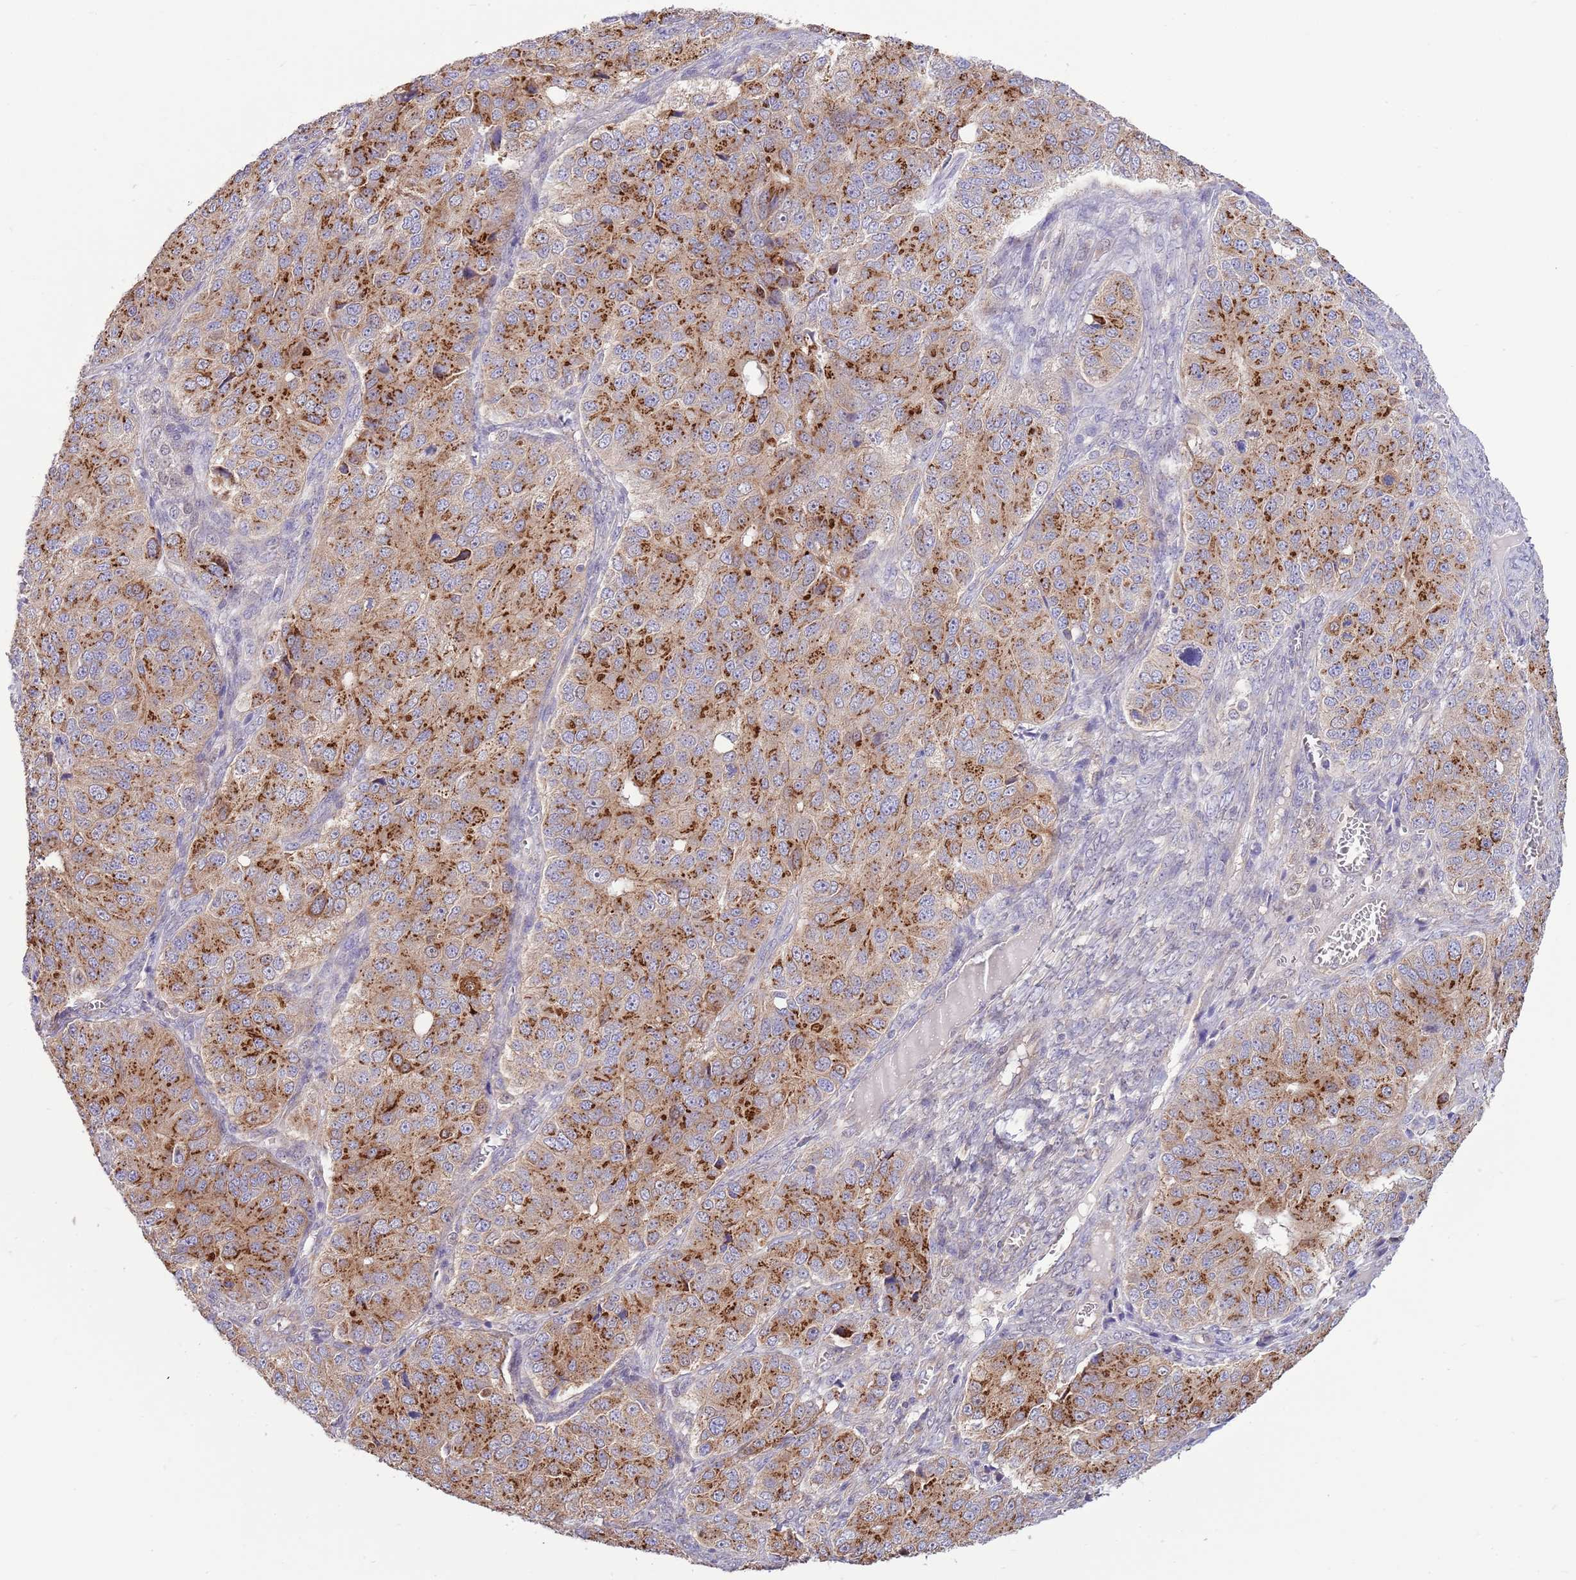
{"staining": {"intensity": "strong", "quantity": ">75%", "location": "cytoplasmic/membranous"}, "tissue": "ovarian cancer", "cell_type": "Tumor cells", "image_type": "cancer", "snomed": [{"axis": "morphology", "description": "Carcinoma, endometroid"}, {"axis": "topography", "description": "Ovary"}], "caption": "This is an image of IHC staining of ovarian cancer (endometroid carcinoma), which shows strong staining in the cytoplasmic/membranous of tumor cells.", "gene": "ARL2BP", "patient": {"sex": "female", "age": 51}}